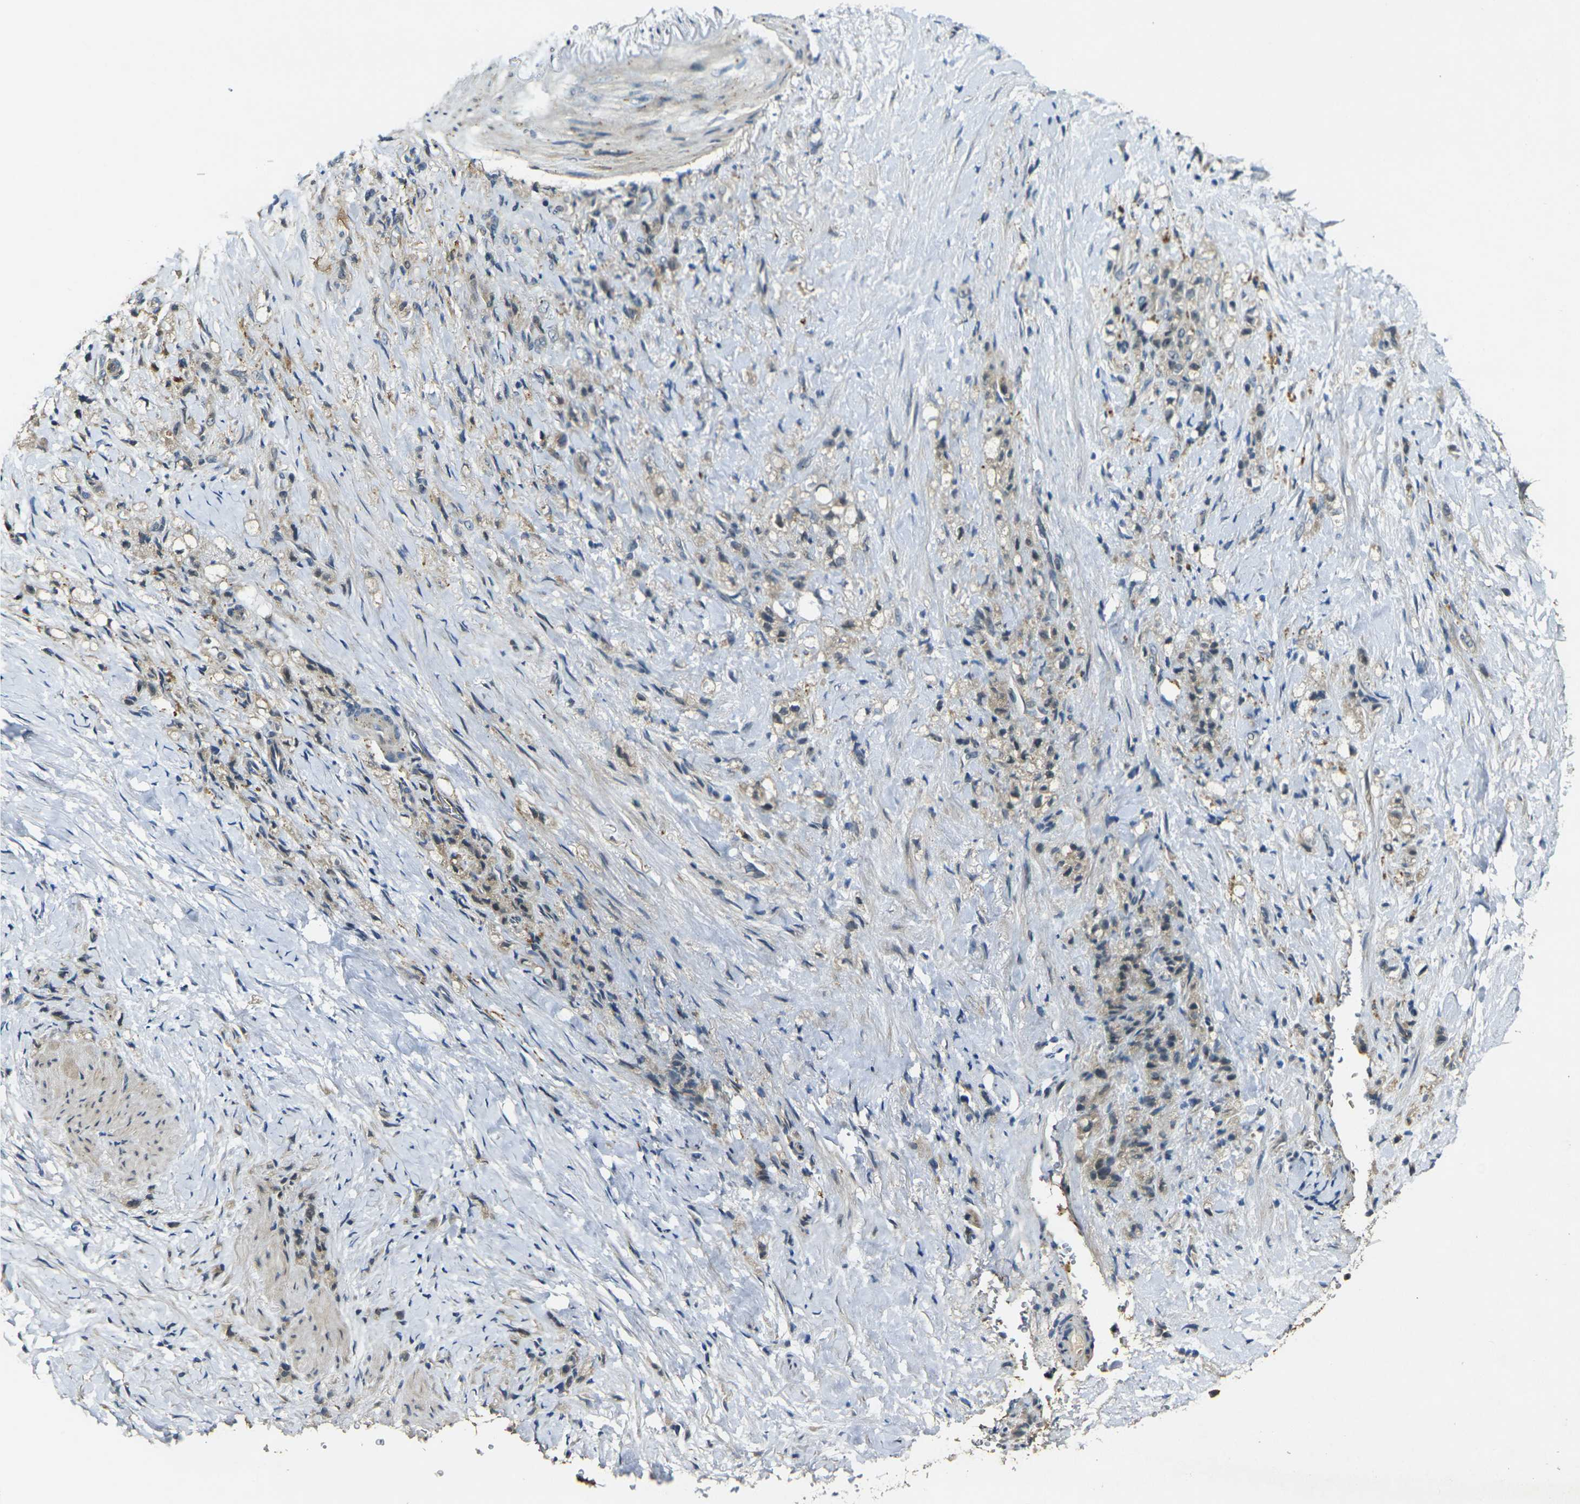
{"staining": {"intensity": "weak", "quantity": "25%-75%", "location": "cytoplasmic/membranous"}, "tissue": "stomach cancer", "cell_type": "Tumor cells", "image_type": "cancer", "snomed": [{"axis": "morphology", "description": "Adenocarcinoma, NOS"}, {"axis": "topography", "description": "Stomach"}], "caption": "Immunohistochemical staining of human stomach cancer shows low levels of weak cytoplasmic/membranous protein positivity in about 25%-75% of tumor cells.", "gene": "PIGL", "patient": {"sex": "male", "age": 82}}